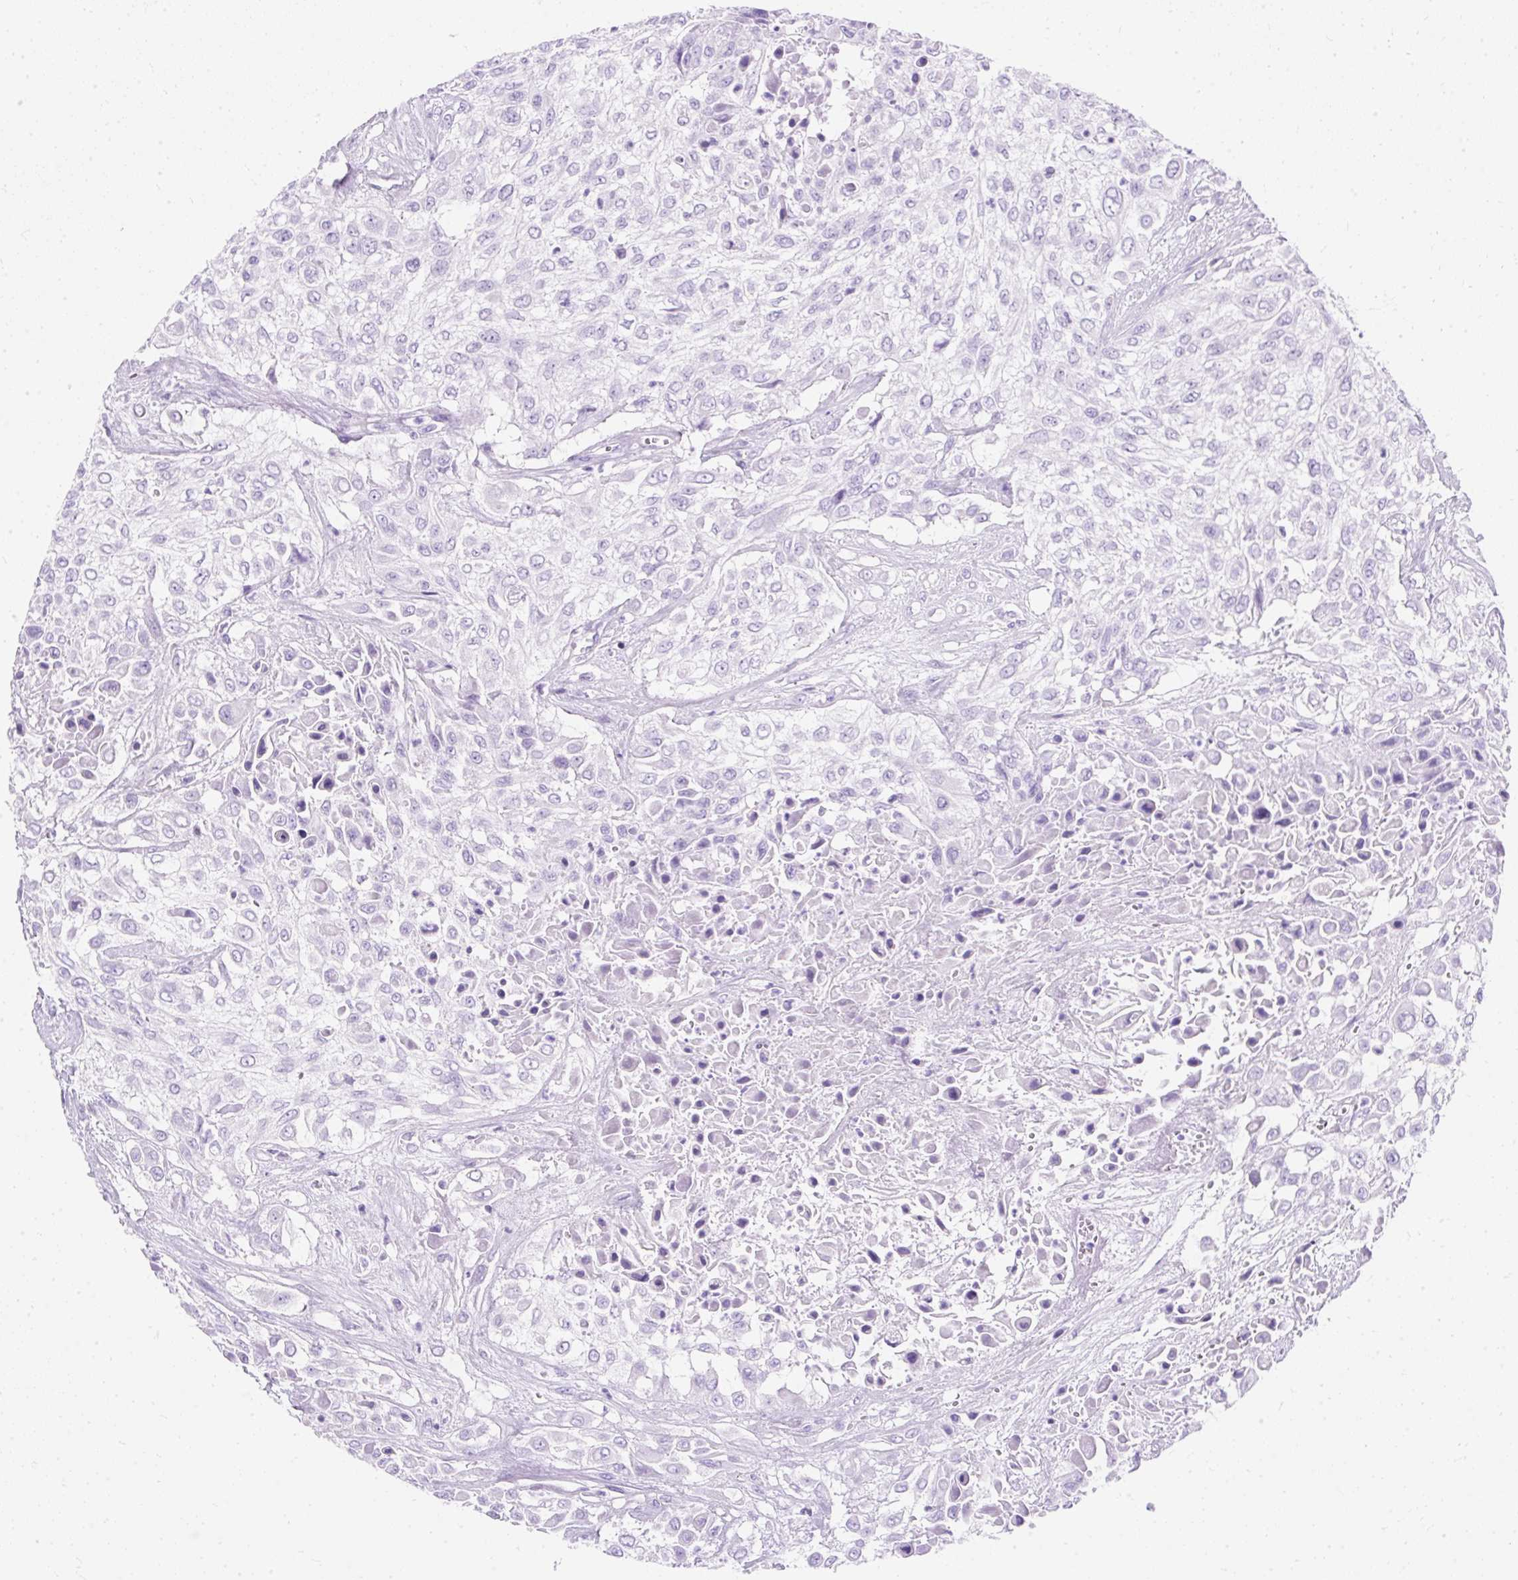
{"staining": {"intensity": "negative", "quantity": "none", "location": "none"}, "tissue": "urothelial cancer", "cell_type": "Tumor cells", "image_type": "cancer", "snomed": [{"axis": "morphology", "description": "Urothelial carcinoma, High grade"}, {"axis": "topography", "description": "Urinary bladder"}], "caption": "This is an immunohistochemistry (IHC) photomicrograph of high-grade urothelial carcinoma. There is no positivity in tumor cells.", "gene": "PVALB", "patient": {"sex": "male", "age": 57}}